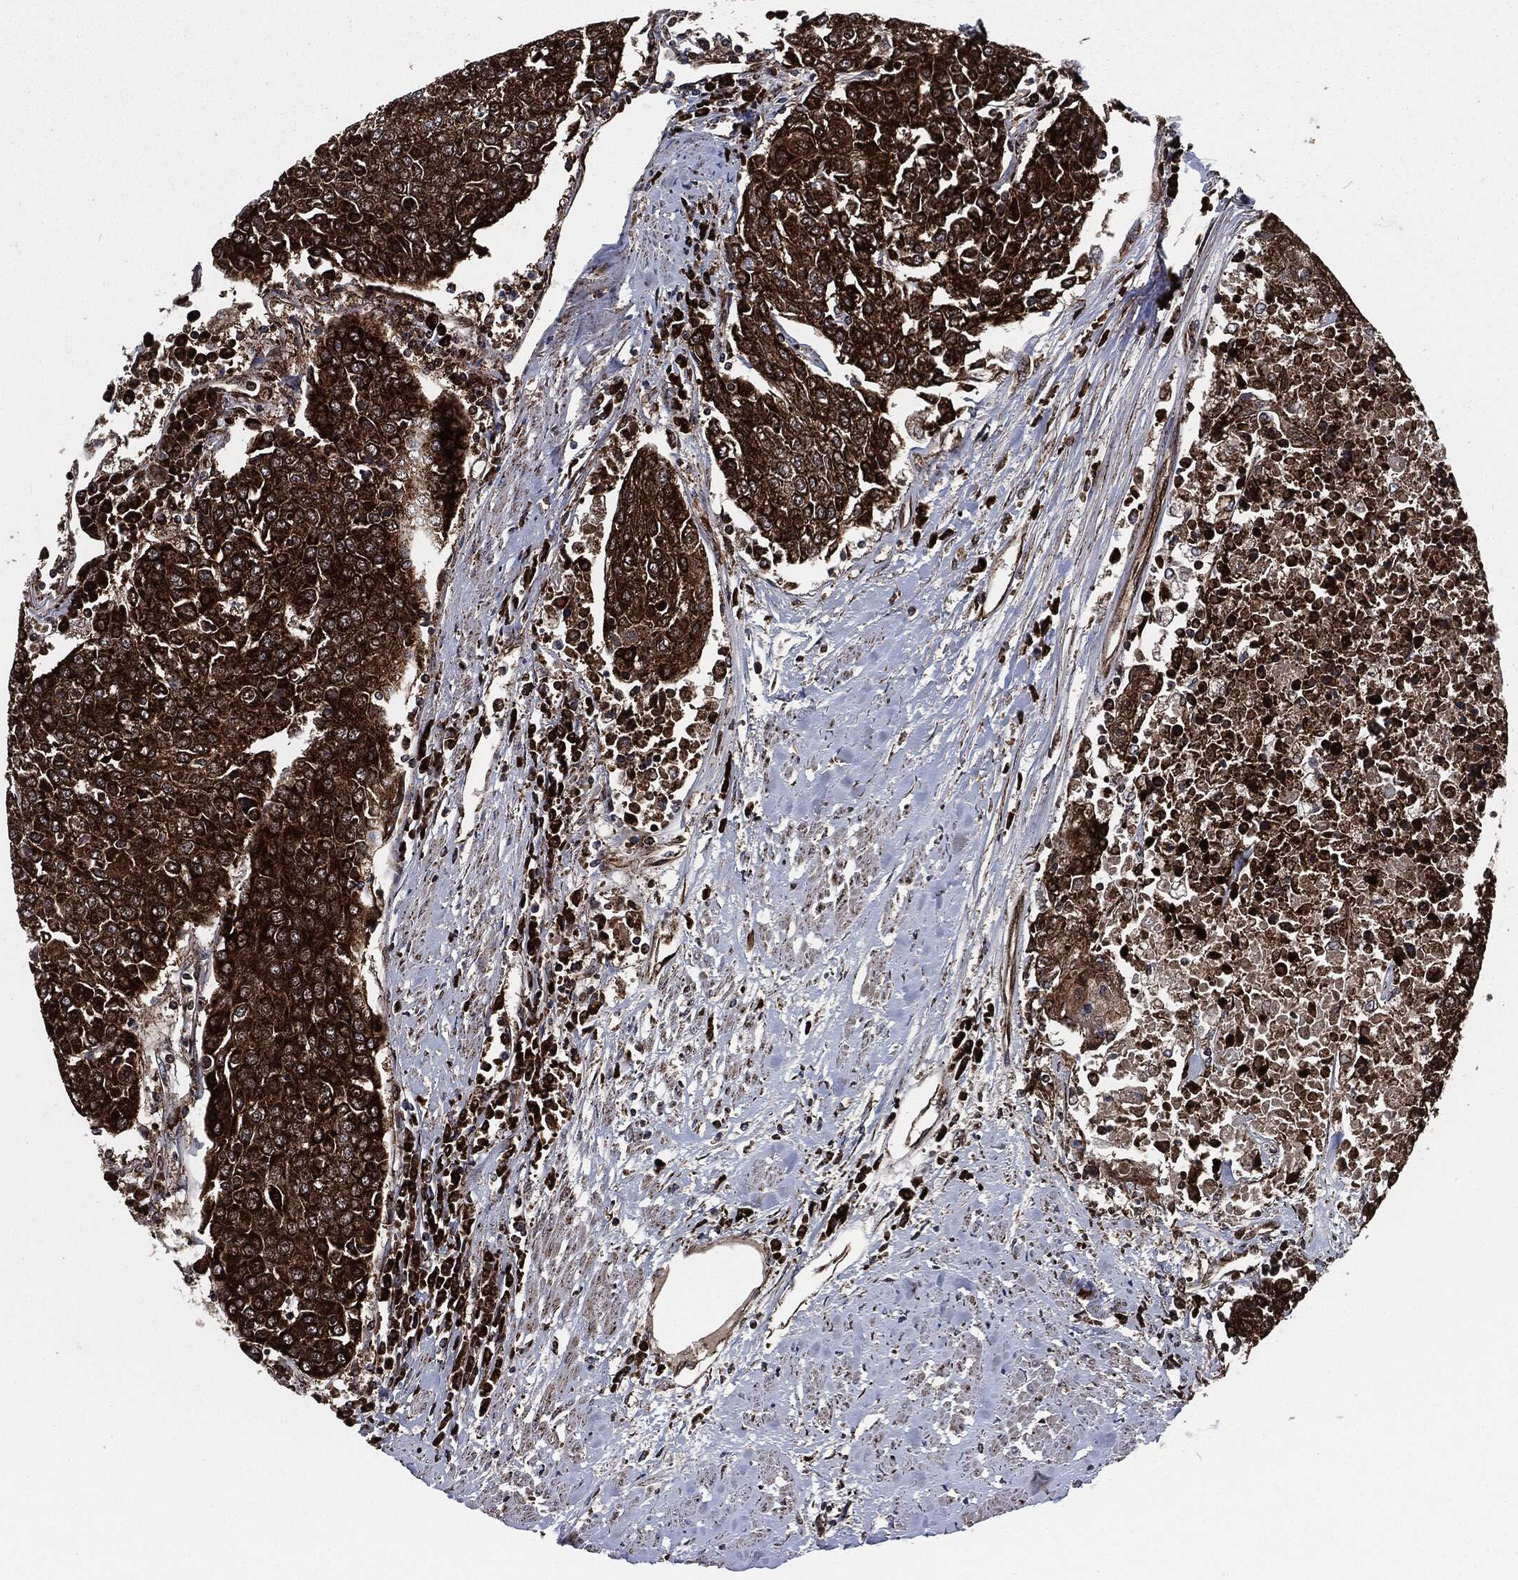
{"staining": {"intensity": "strong", "quantity": ">75%", "location": "cytoplasmic/membranous"}, "tissue": "urothelial cancer", "cell_type": "Tumor cells", "image_type": "cancer", "snomed": [{"axis": "morphology", "description": "Urothelial carcinoma, High grade"}, {"axis": "topography", "description": "Urinary bladder"}], "caption": "Immunohistochemistry (IHC) of urothelial cancer shows high levels of strong cytoplasmic/membranous expression in approximately >75% of tumor cells. (IHC, brightfield microscopy, high magnification).", "gene": "FH", "patient": {"sex": "female", "age": 85}}